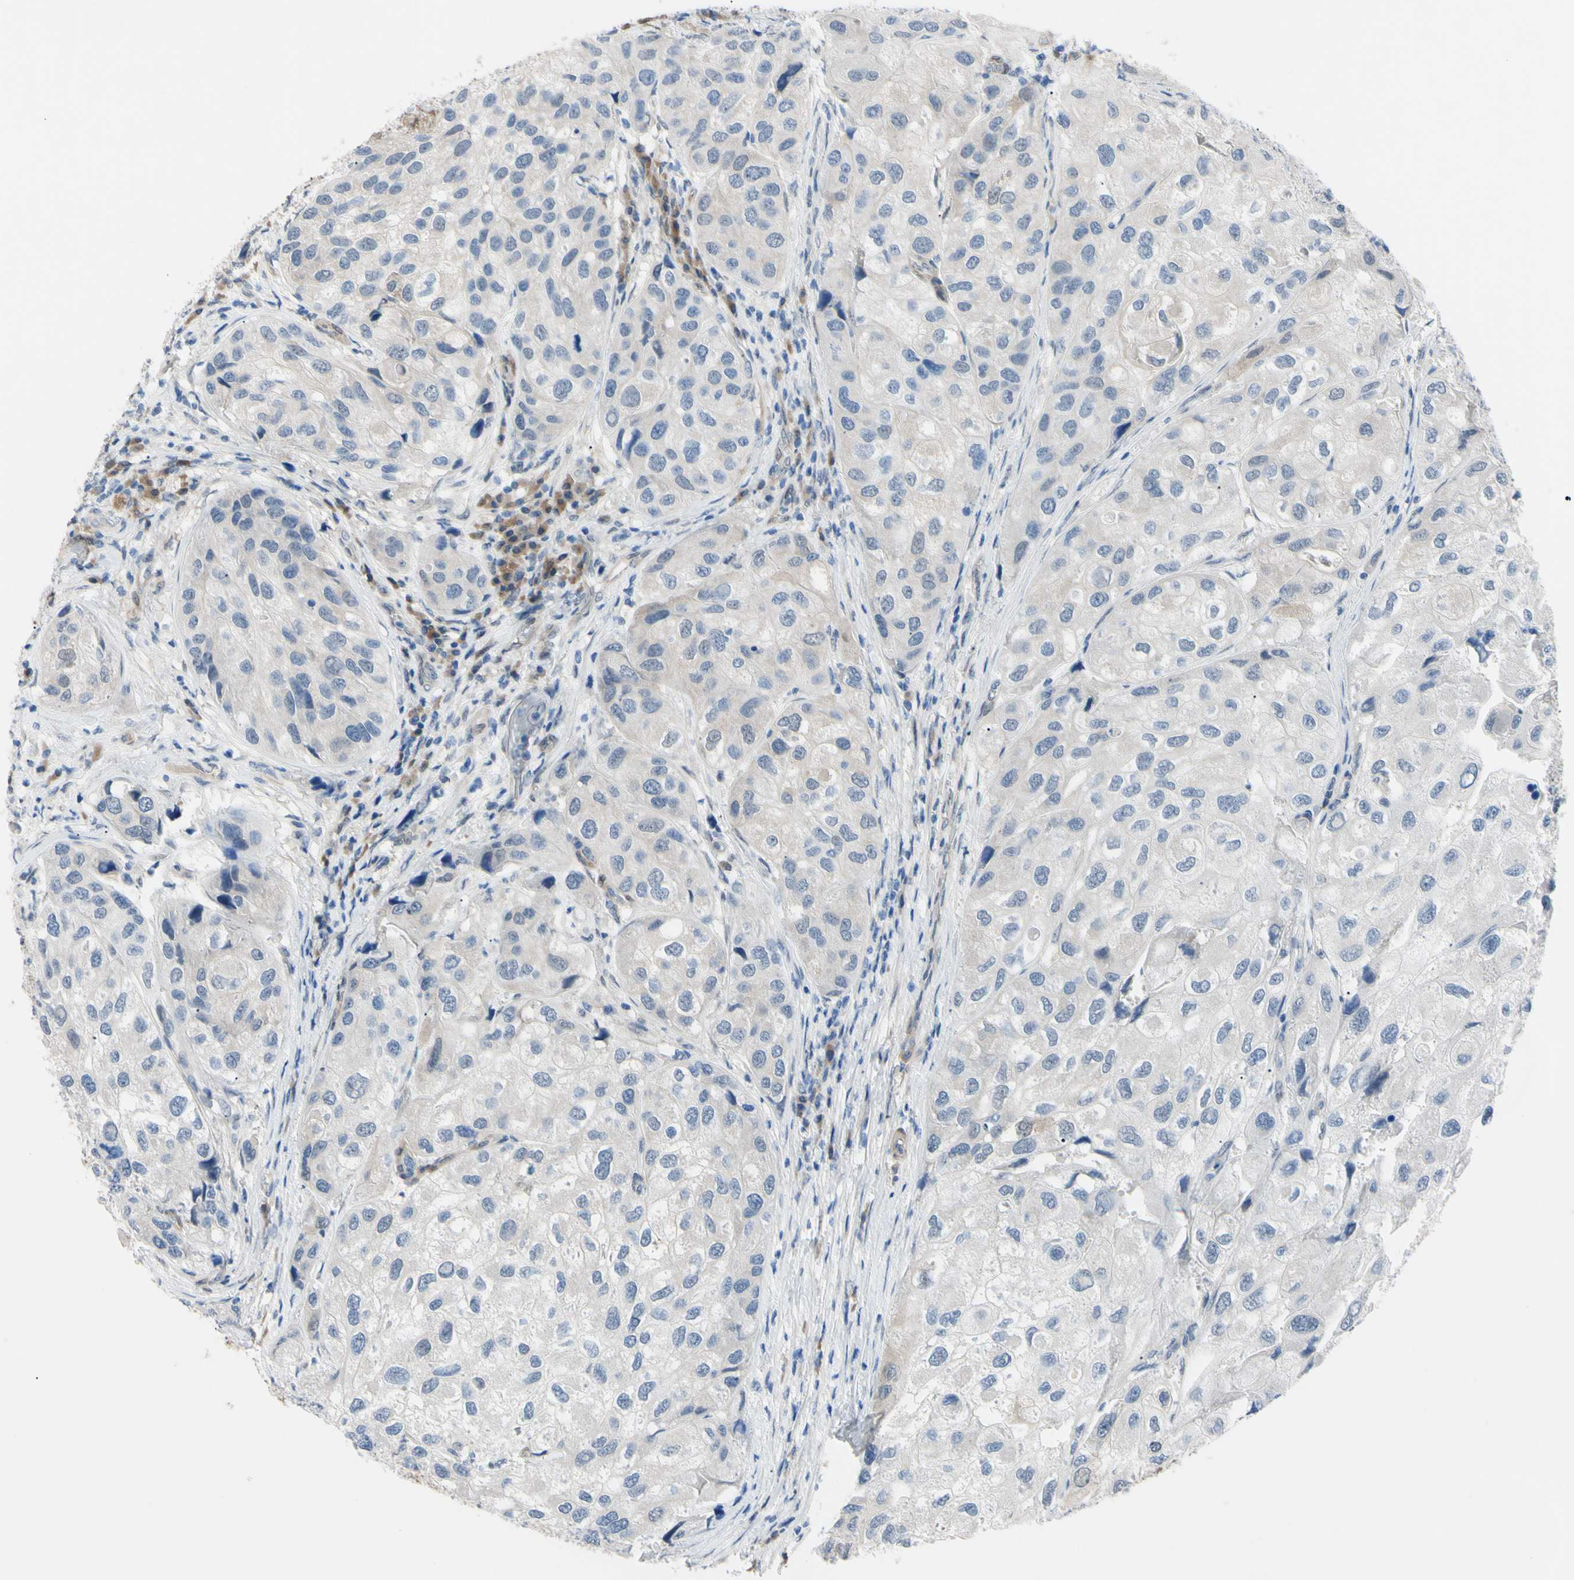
{"staining": {"intensity": "weak", "quantity": "<25%", "location": "cytoplasmic/membranous"}, "tissue": "urothelial cancer", "cell_type": "Tumor cells", "image_type": "cancer", "snomed": [{"axis": "morphology", "description": "Urothelial carcinoma, High grade"}, {"axis": "topography", "description": "Urinary bladder"}], "caption": "Tumor cells show no significant staining in high-grade urothelial carcinoma.", "gene": "NOL3", "patient": {"sex": "female", "age": 64}}